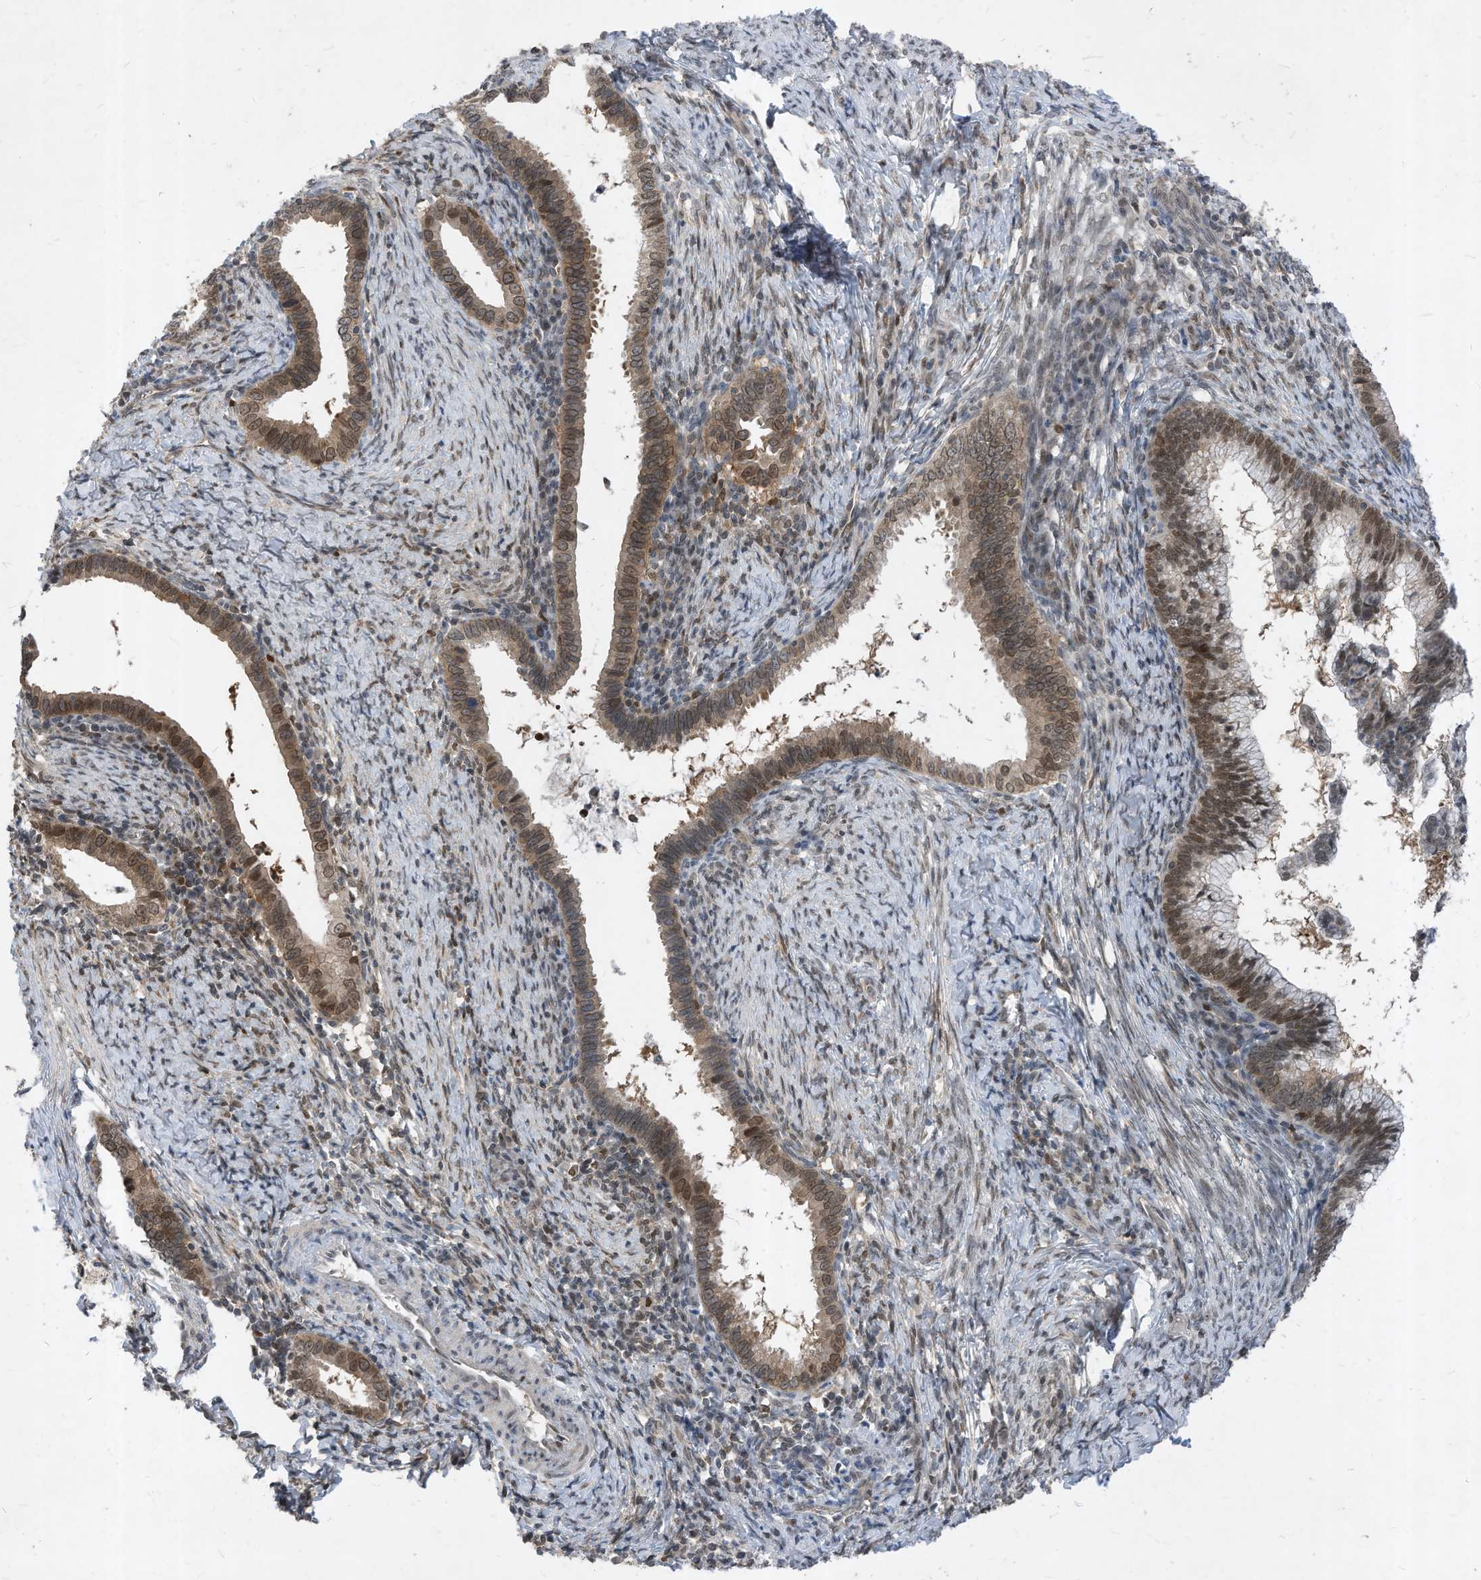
{"staining": {"intensity": "moderate", "quantity": ">75%", "location": "cytoplasmic/membranous,nuclear"}, "tissue": "cervical cancer", "cell_type": "Tumor cells", "image_type": "cancer", "snomed": [{"axis": "morphology", "description": "Adenocarcinoma, NOS"}, {"axis": "topography", "description": "Cervix"}], "caption": "Immunohistochemical staining of human cervical cancer (adenocarcinoma) reveals medium levels of moderate cytoplasmic/membranous and nuclear protein staining in about >75% of tumor cells.", "gene": "KPNB1", "patient": {"sex": "female", "age": 36}}